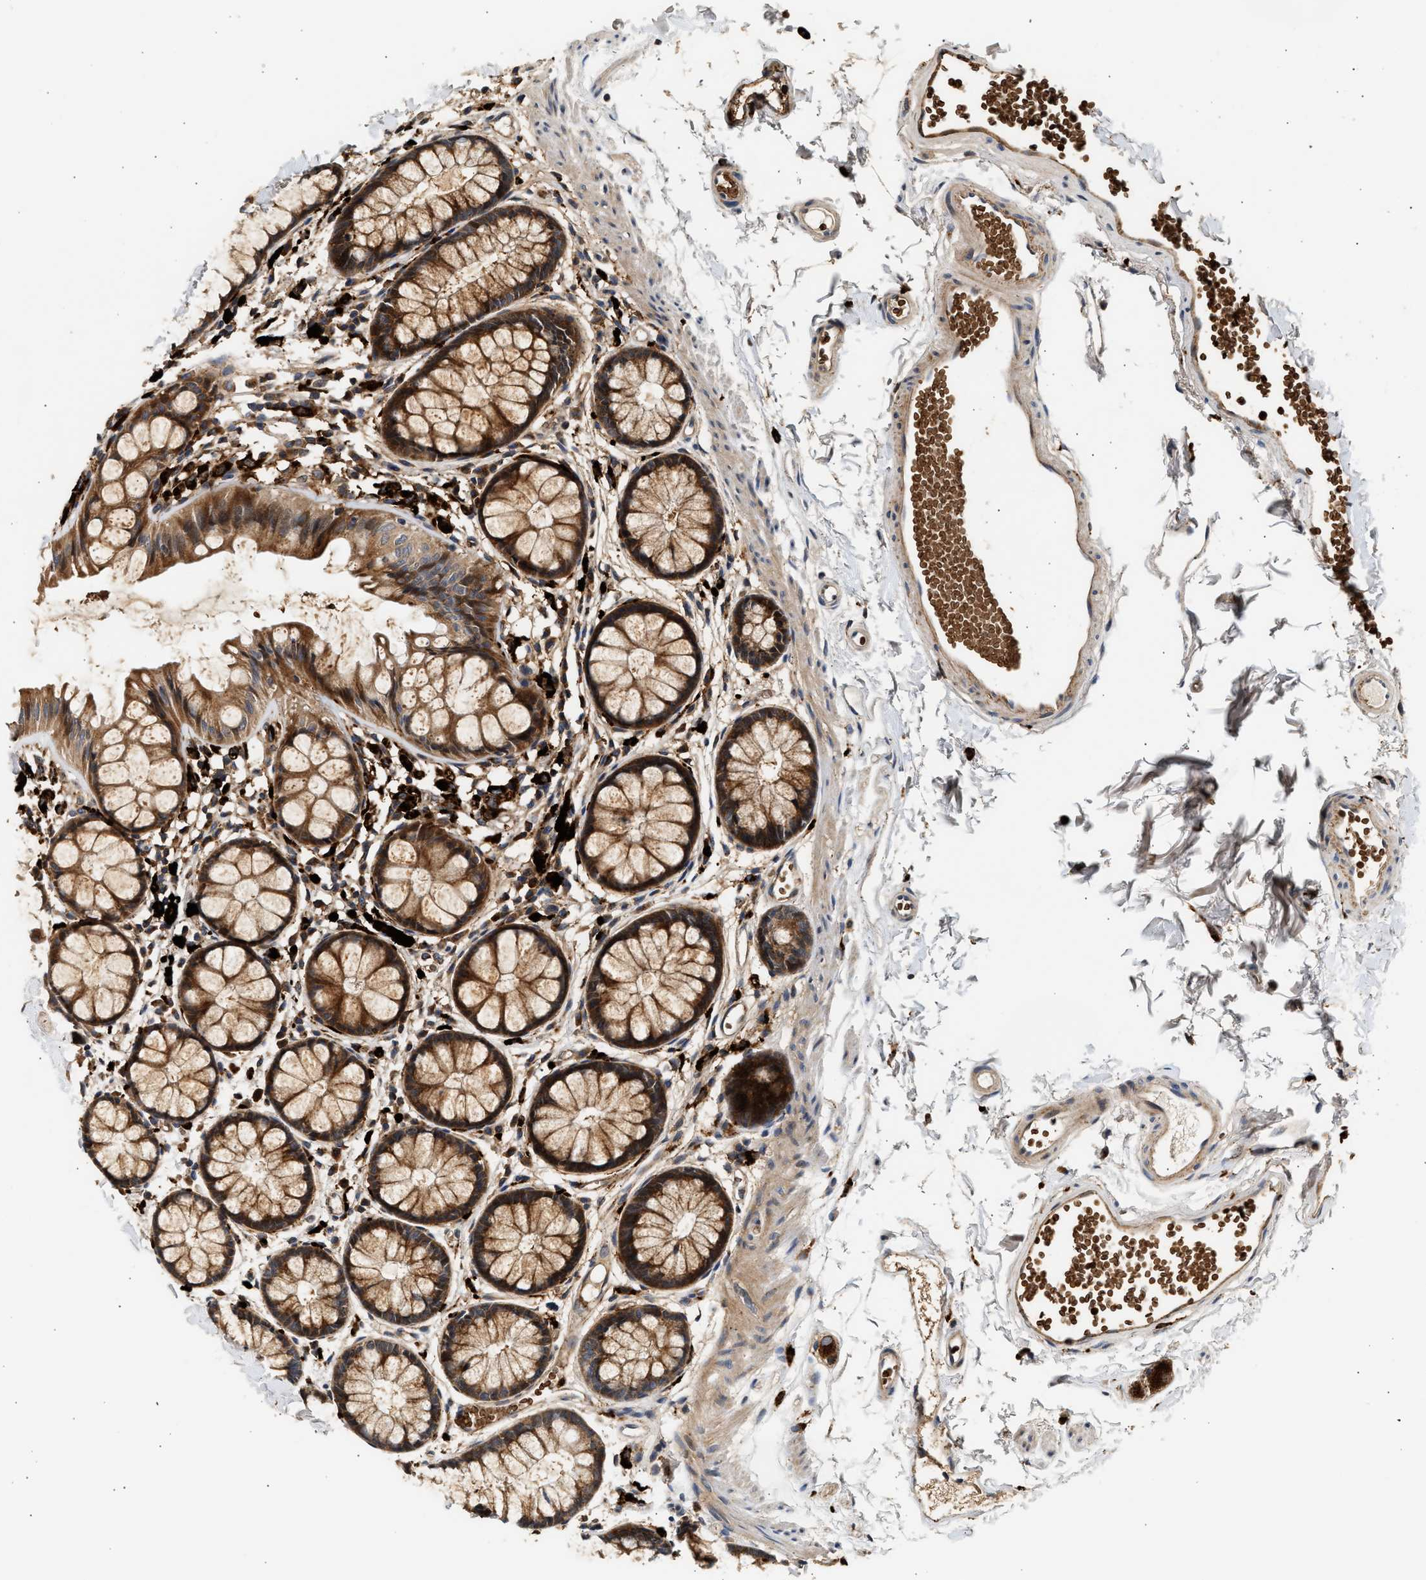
{"staining": {"intensity": "strong", "quantity": ">75%", "location": "cytoplasmic/membranous"}, "tissue": "rectum", "cell_type": "Glandular cells", "image_type": "normal", "snomed": [{"axis": "morphology", "description": "Normal tissue, NOS"}, {"axis": "topography", "description": "Rectum"}], "caption": "Immunohistochemical staining of unremarkable human rectum reveals >75% levels of strong cytoplasmic/membranous protein staining in approximately >75% of glandular cells.", "gene": "PLD3", "patient": {"sex": "female", "age": 66}}